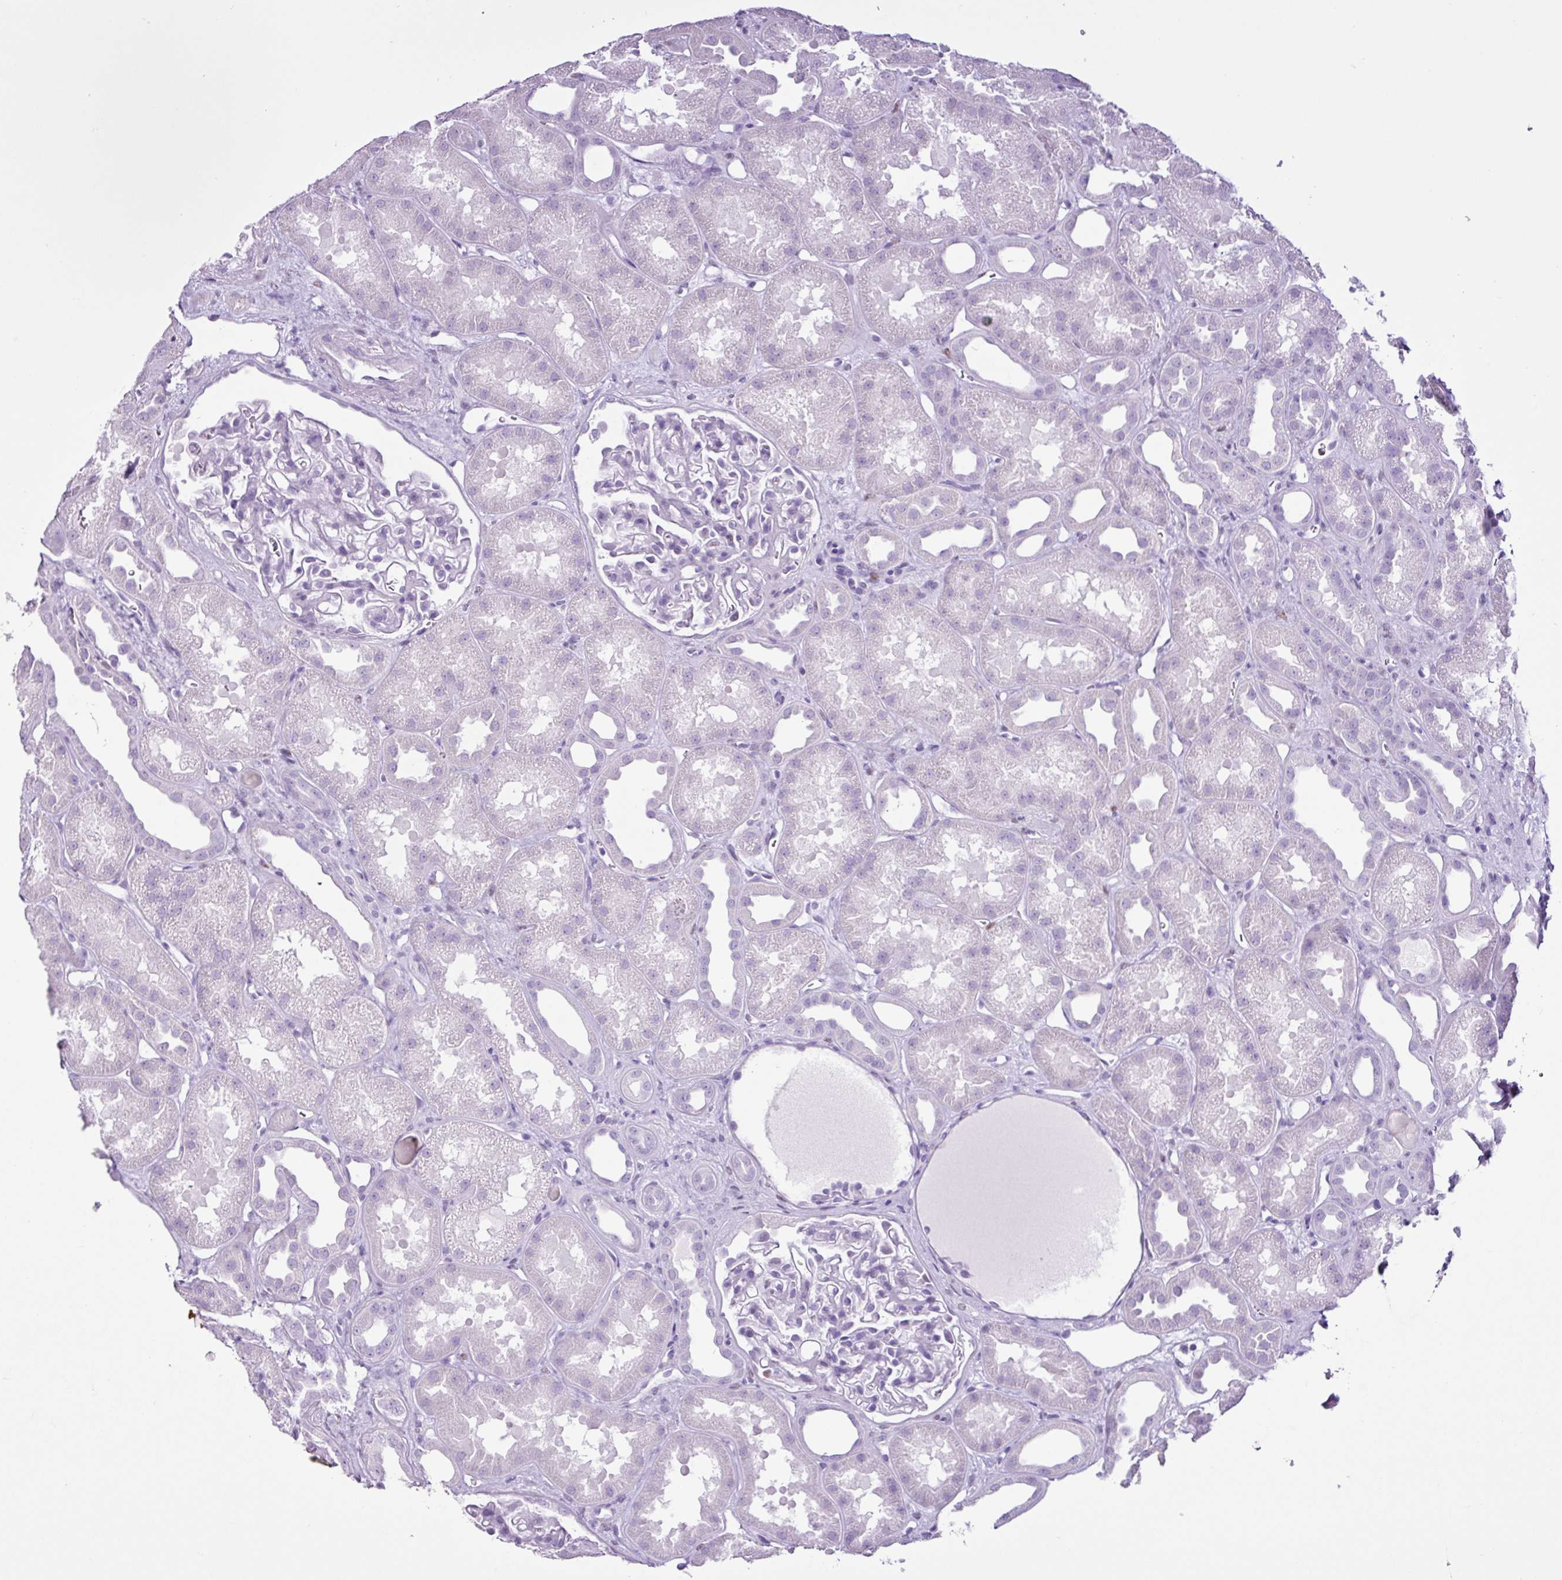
{"staining": {"intensity": "negative", "quantity": "none", "location": "none"}, "tissue": "kidney", "cell_type": "Cells in glomeruli", "image_type": "normal", "snomed": [{"axis": "morphology", "description": "Normal tissue, NOS"}, {"axis": "topography", "description": "Kidney"}], "caption": "High power microscopy micrograph of an immunohistochemistry image of benign kidney, revealing no significant staining in cells in glomeruli. (DAB (3,3'-diaminobenzidine) IHC visualized using brightfield microscopy, high magnification).", "gene": "PGR", "patient": {"sex": "male", "age": 61}}